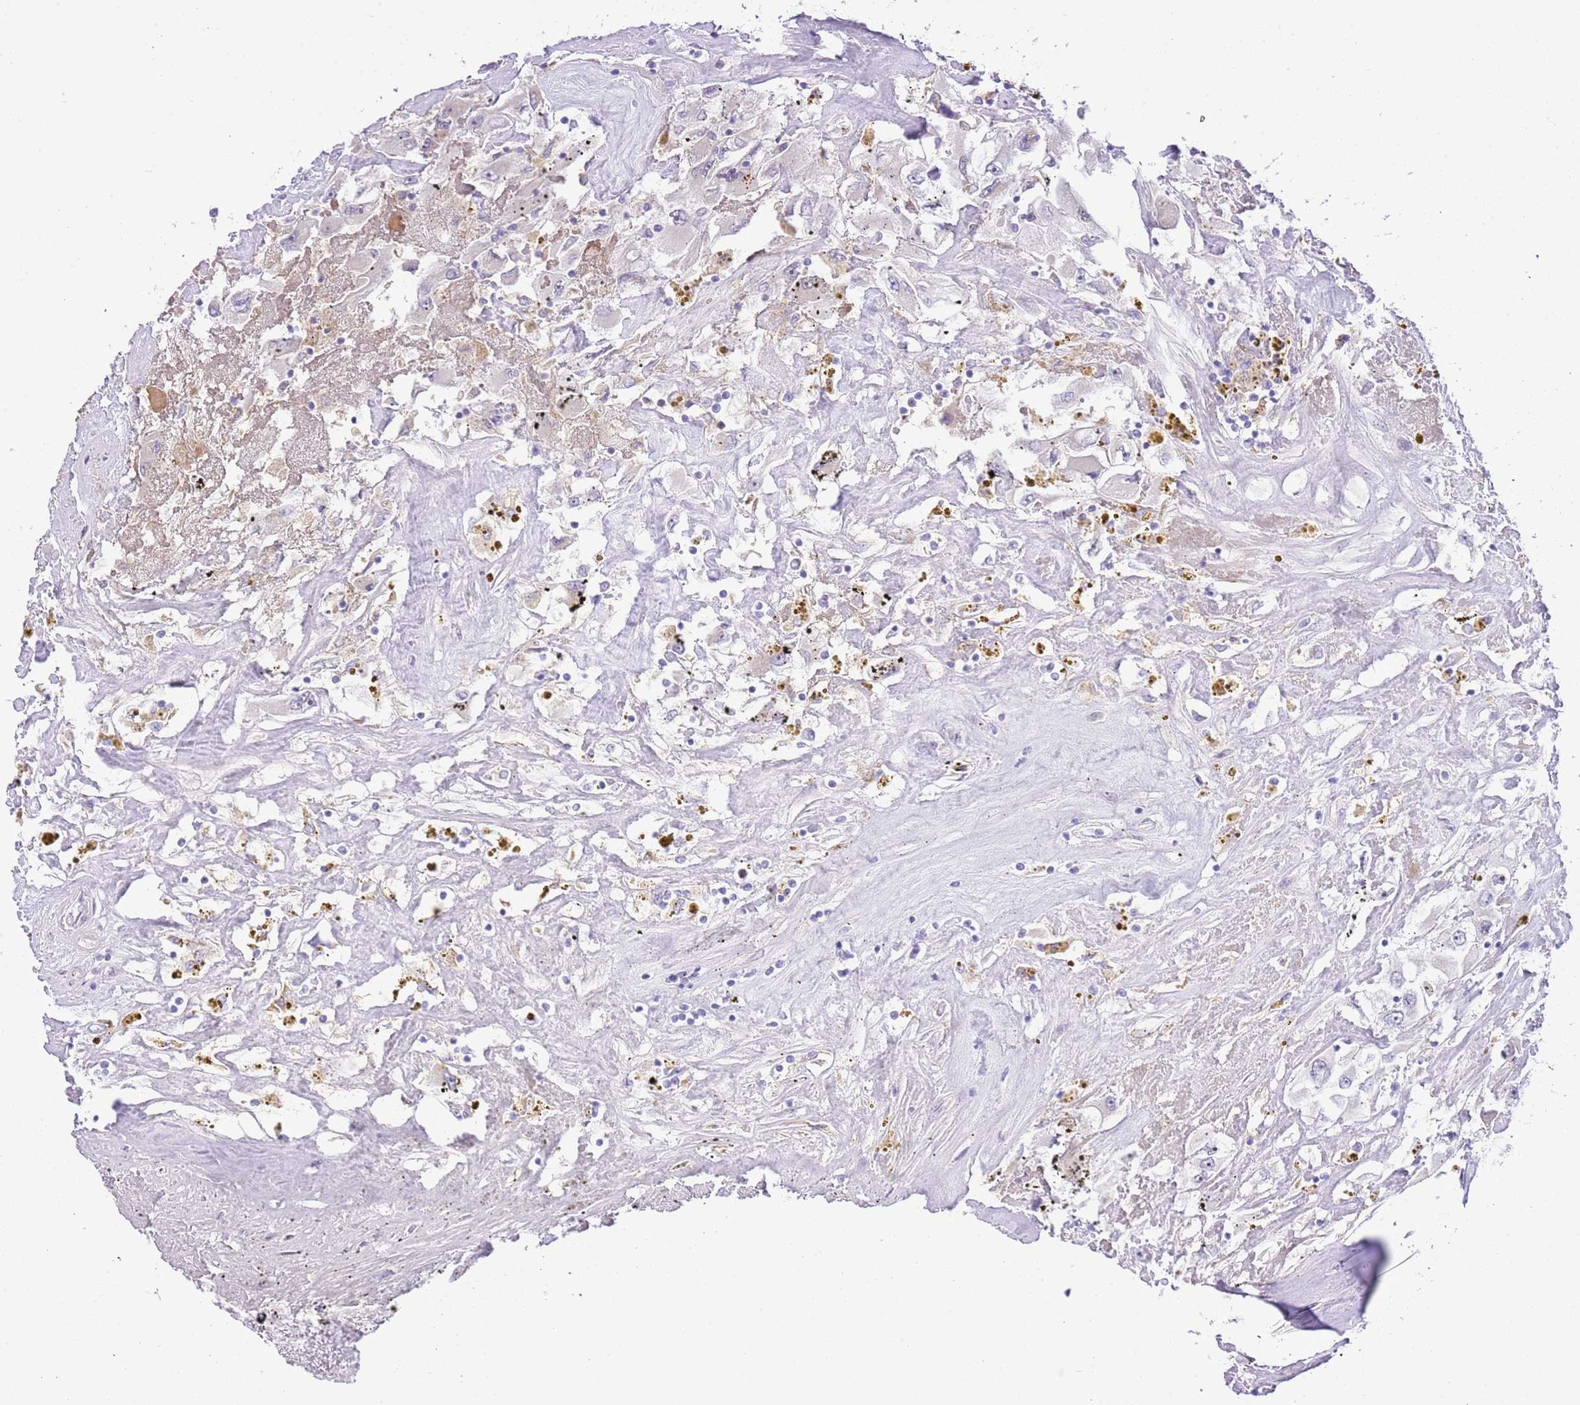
{"staining": {"intensity": "negative", "quantity": "none", "location": "none"}, "tissue": "renal cancer", "cell_type": "Tumor cells", "image_type": "cancer", "snomed": [{"axis": "morphology", "description": "Adenocarcinoma, NOS"}, {"axis": "topography", "description": "Kidney"}], "caption": "Photomicrograph shows no protein positivity in tumor cells of renal adenocarcinoma tissue. (Brightfield microscopy of DAB IHC at high magnification).", "gene": "FBRSL1", "patient": {"sex": "female", "age": 52}}